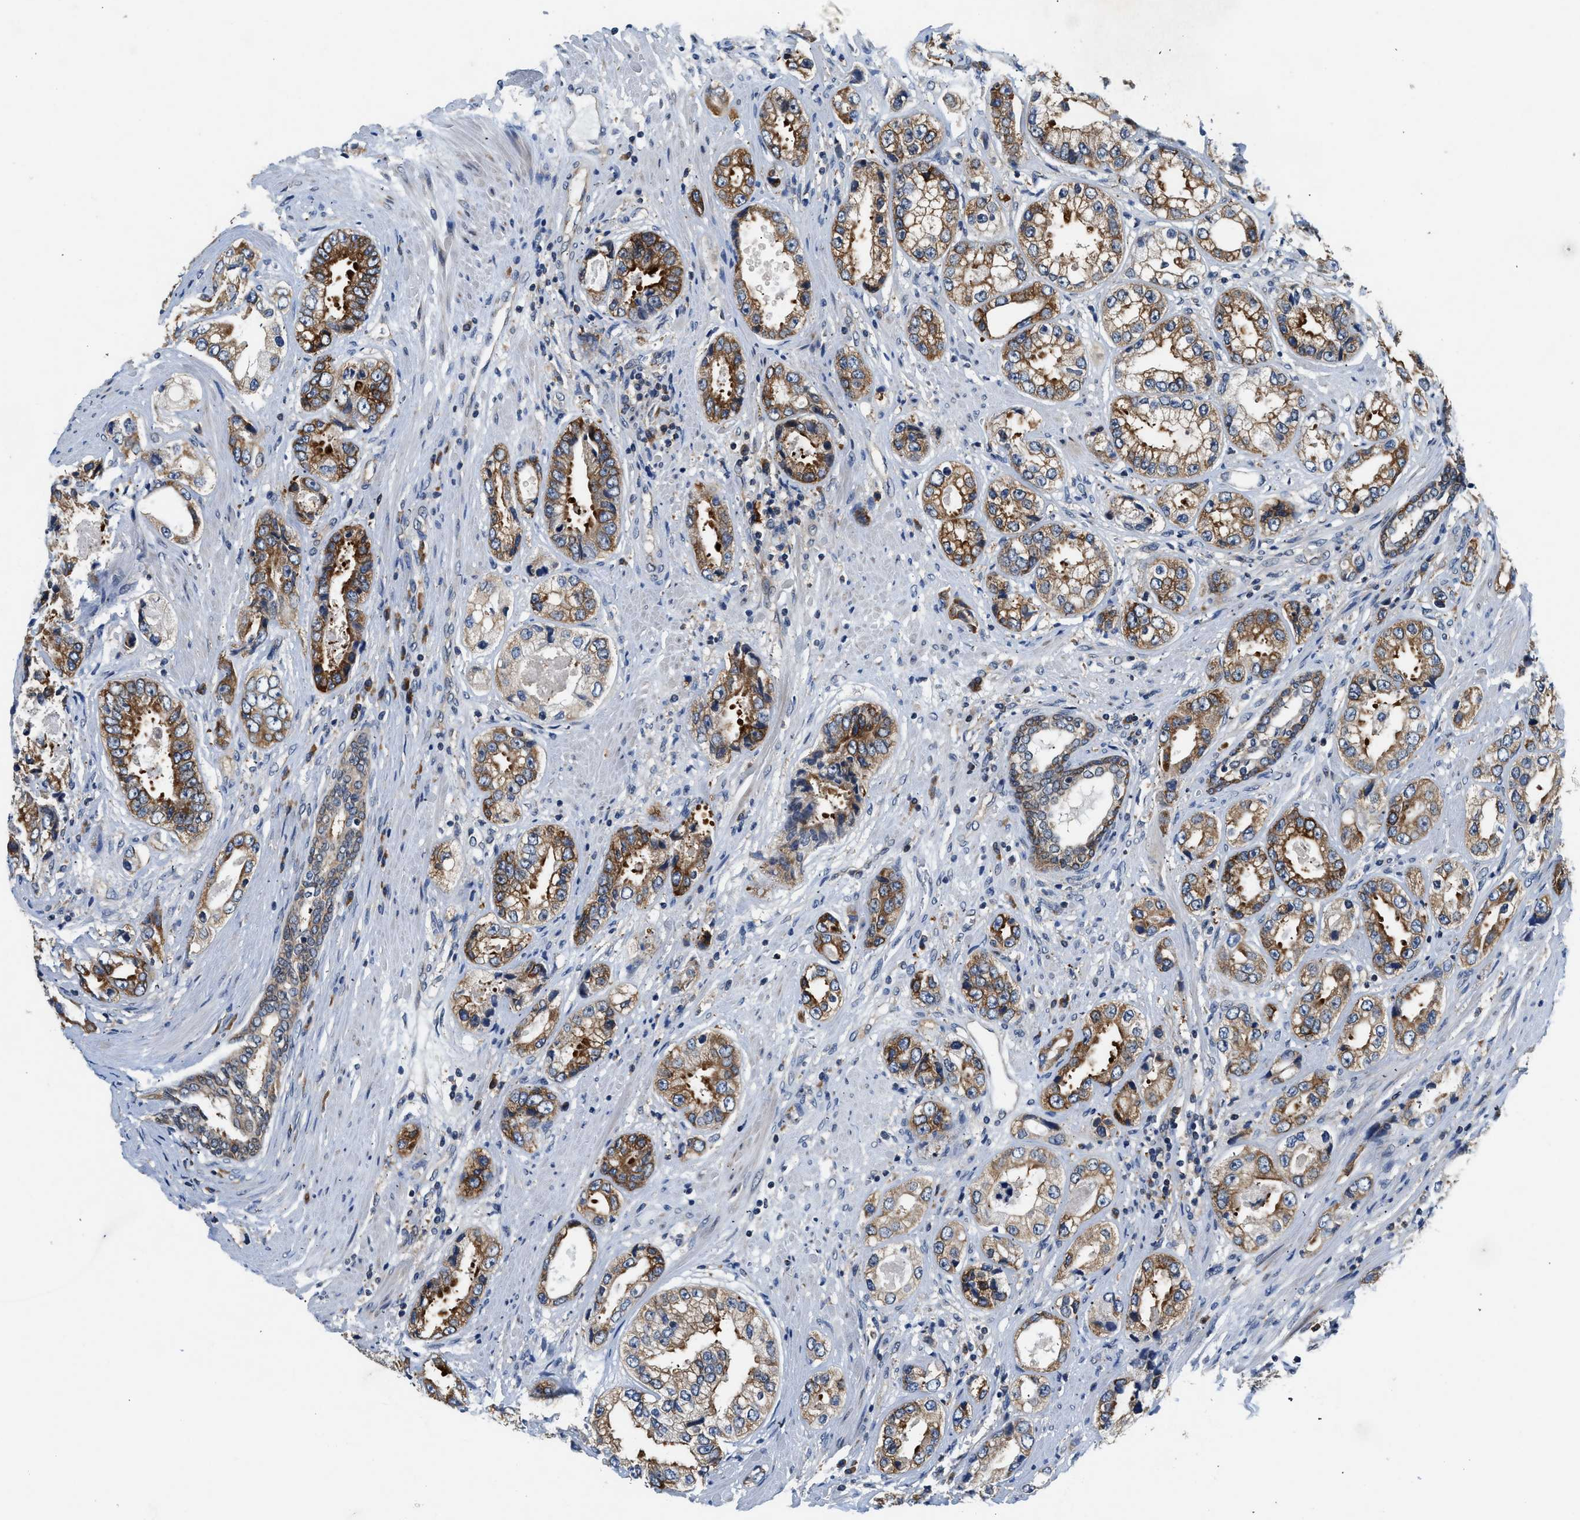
{"staining": {"intensity": "moderate", "quantity": "25%-75%", "location": "cytoplasmic/membranous"}, "tissue": "prostate cancer", "cell_type": "Tumor cells", "image_type": "cancer", "snomed": [{"axis": "morphology", "description": "Adenocarcinoma, High grade"}, {"axis": "topography", "description": "Prostate"}], "caption": "Immunohistochemistry (DAB) staining of human prostate high-grade adenocarcinoma reveals moderate cytoplasmic/membranous protein expression in approximately 25%-75% of tumor cells. (Brightfield microscopy of DAB IHC at high magnification).", "gene": "PA2G4", "patient": {"sex": "male", "age": 61}}